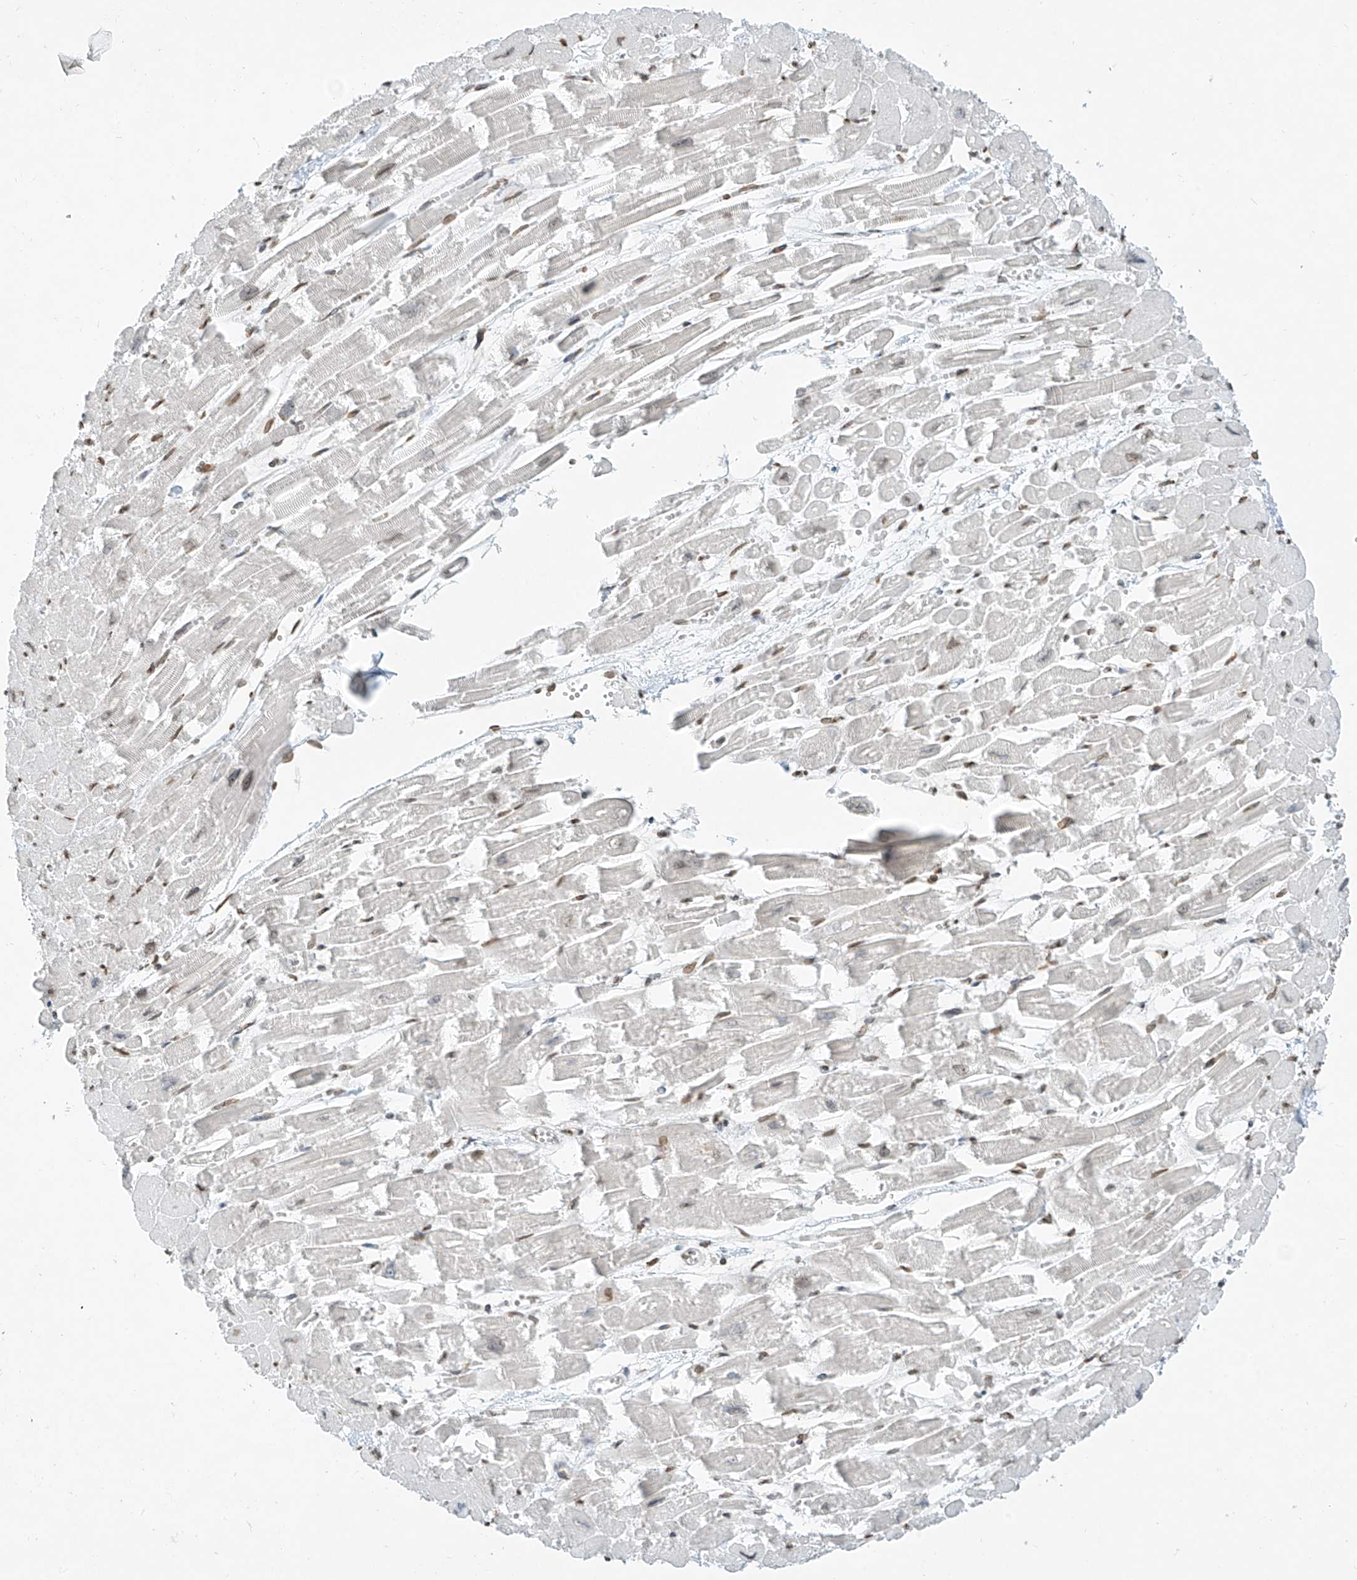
{"staining": {"intensity": "weak", "quantity": "<25%", "location": "nuclear"}, "tissue": "heart muscle", "cell_type": "Cardiomyocytes", "image_type": "normal", "snomed": [{"axis": "morphology", "description": "Normal tissue, NOS"}, {"axis": "topography", "description": "Heart"}], "caption": "Immunohistochemistry (IHC) histopathology image of normal heart muscle: human heart muscle stained with DAB (3,3'-diaminobenzidine) demonstrates no significant protein expression in cardiomyocytes.", "gene": "SAMD15", "patient": {"sex": "male", "age": 54}}